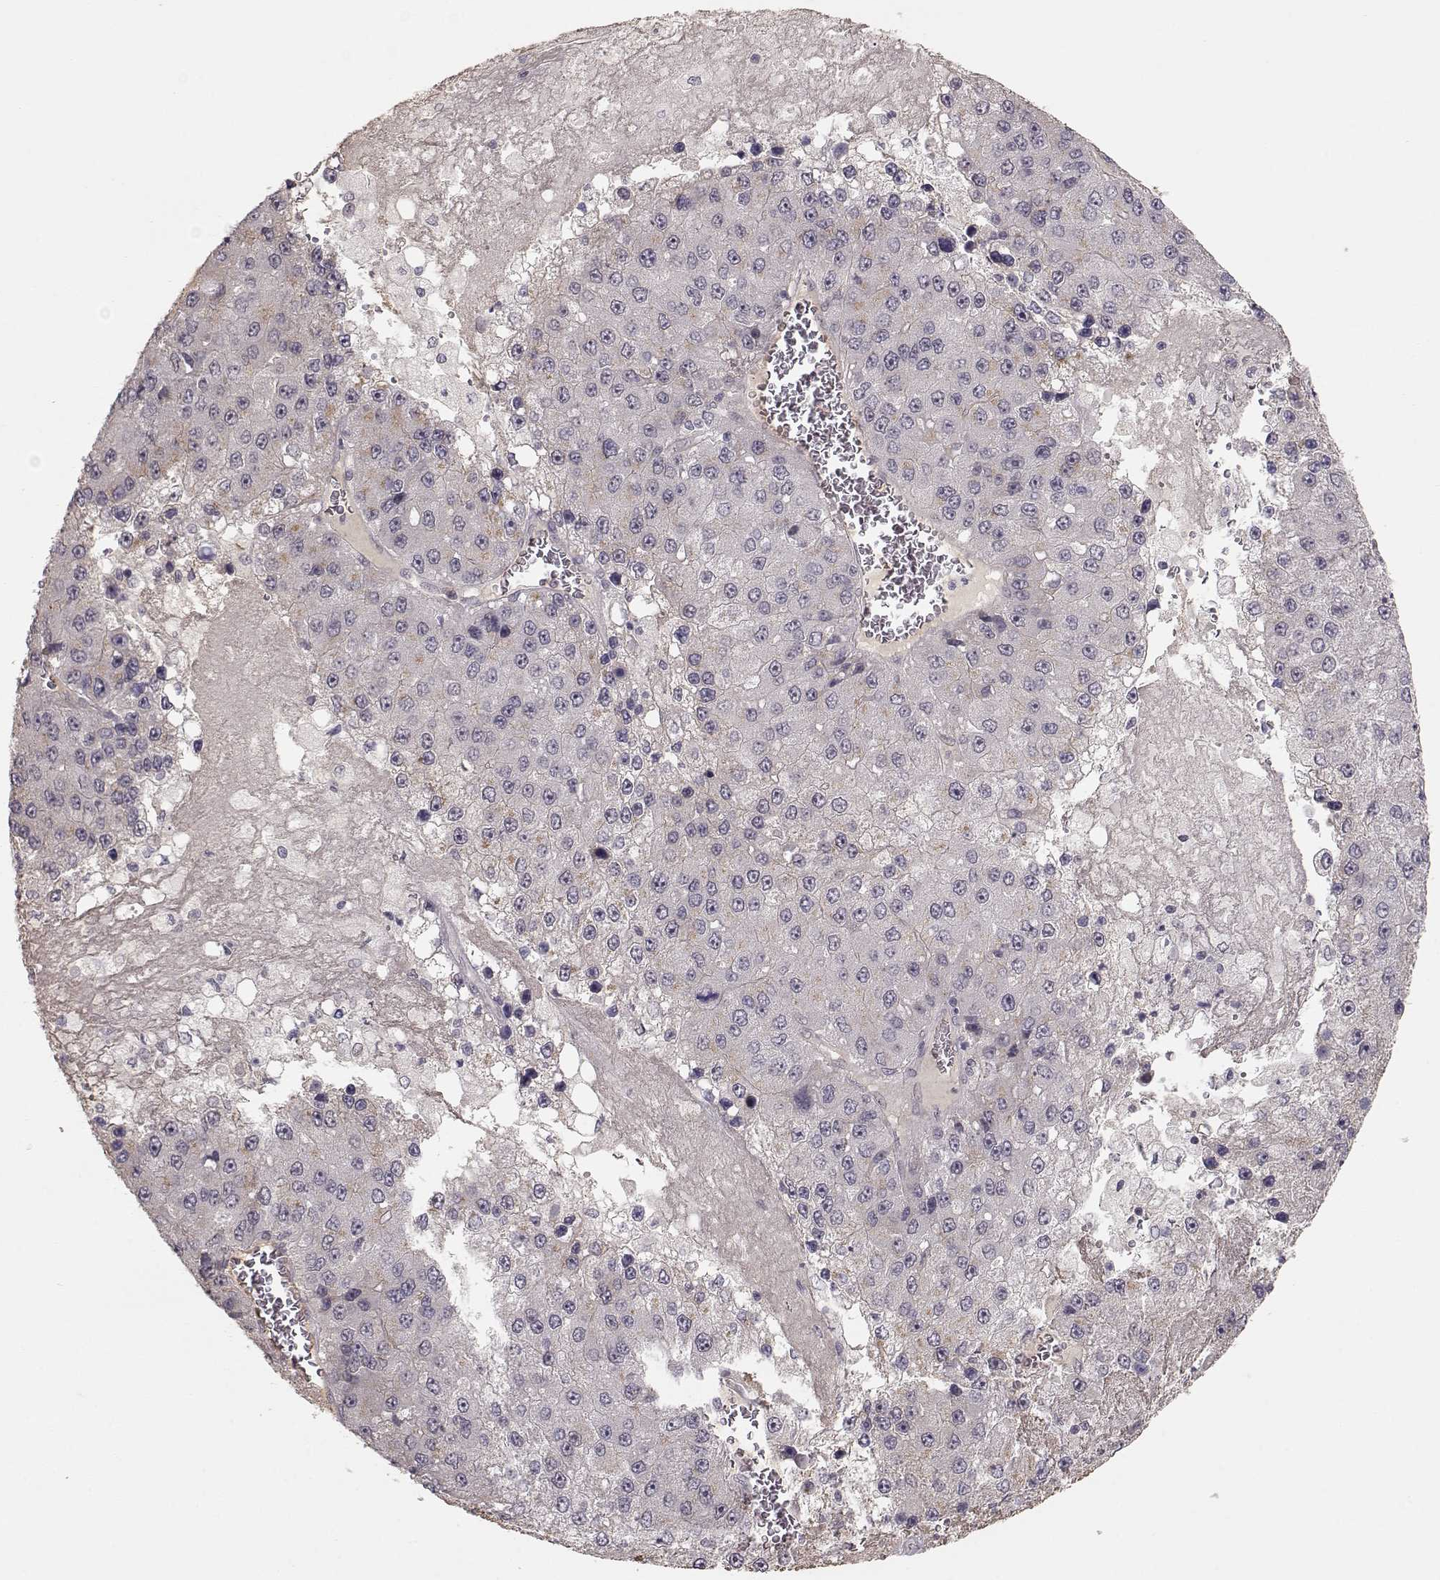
{"staining": {"intensity": "negative", "quantity": "none", "location": "none"}, "tissue": "liver cancer", "cell_type": "Tumor cells", "image_type": "cancer", "snomed": [{"axis": "morphology", "description": "Carcinoma, Hepatocellular, NOS"}, {"axis": "topography", "description": "Liver"}], "caption": "This is an immunohistochemistry photomicrograph of liver hepatocellular carcinoma. There is no expression in tumor cells.", "gene": "PNMT", "patient": {"sex": "female", "age": 73}}